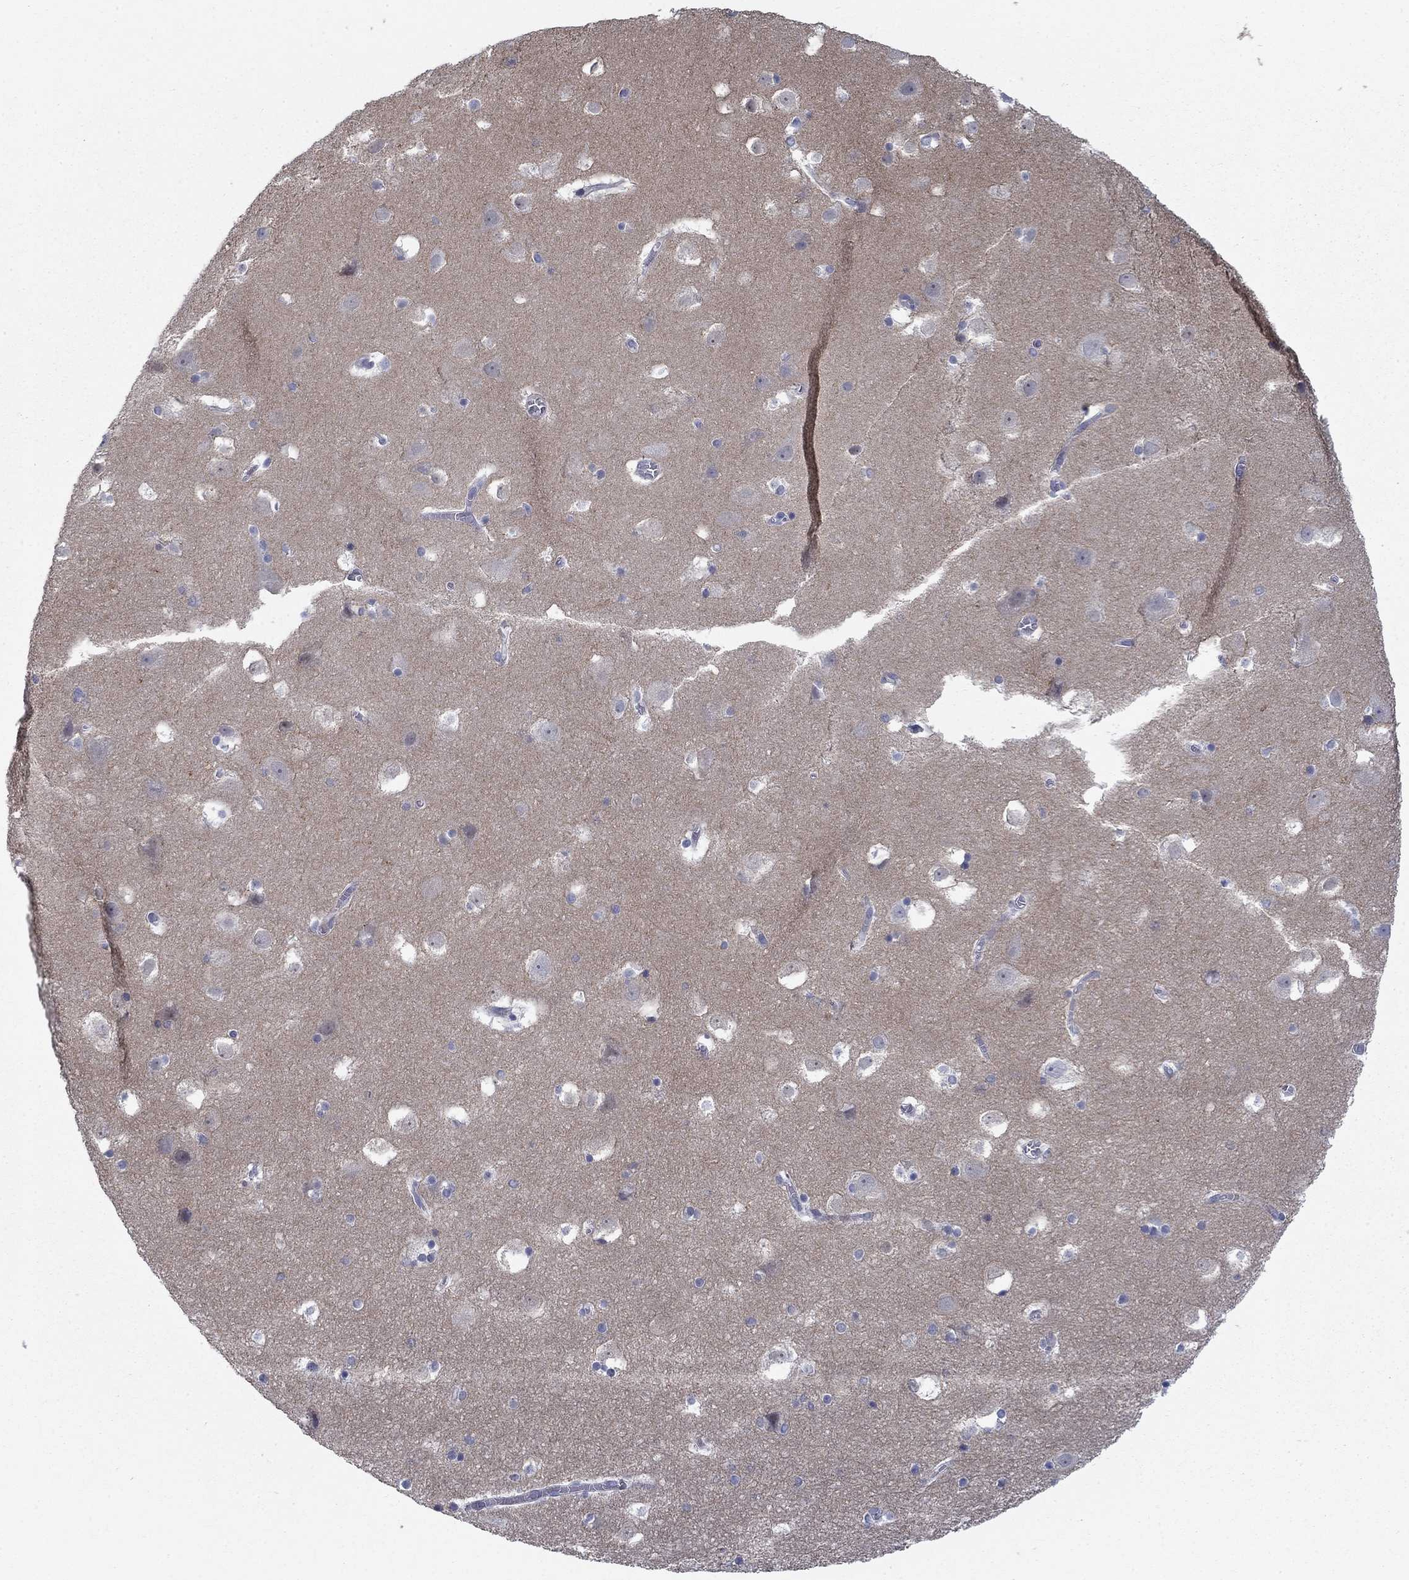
{"staining": {"intensity": "negative", "quantity": "none", "location": "none"}, "tissue": "hippocampus", "cell_type": "Glial cells", "image_type": "normal", "snomed": [{"axis": "morphology", "description": "Normal tissue, NOS"}, {"axis": "topography", "description": "Hippocampus"}], "caption": "Hippocampus stained for a protein using IHC demonstrates no staining glial cells.", "gene": "KIF15", "patient": {"sex": "male", "age": 45}}